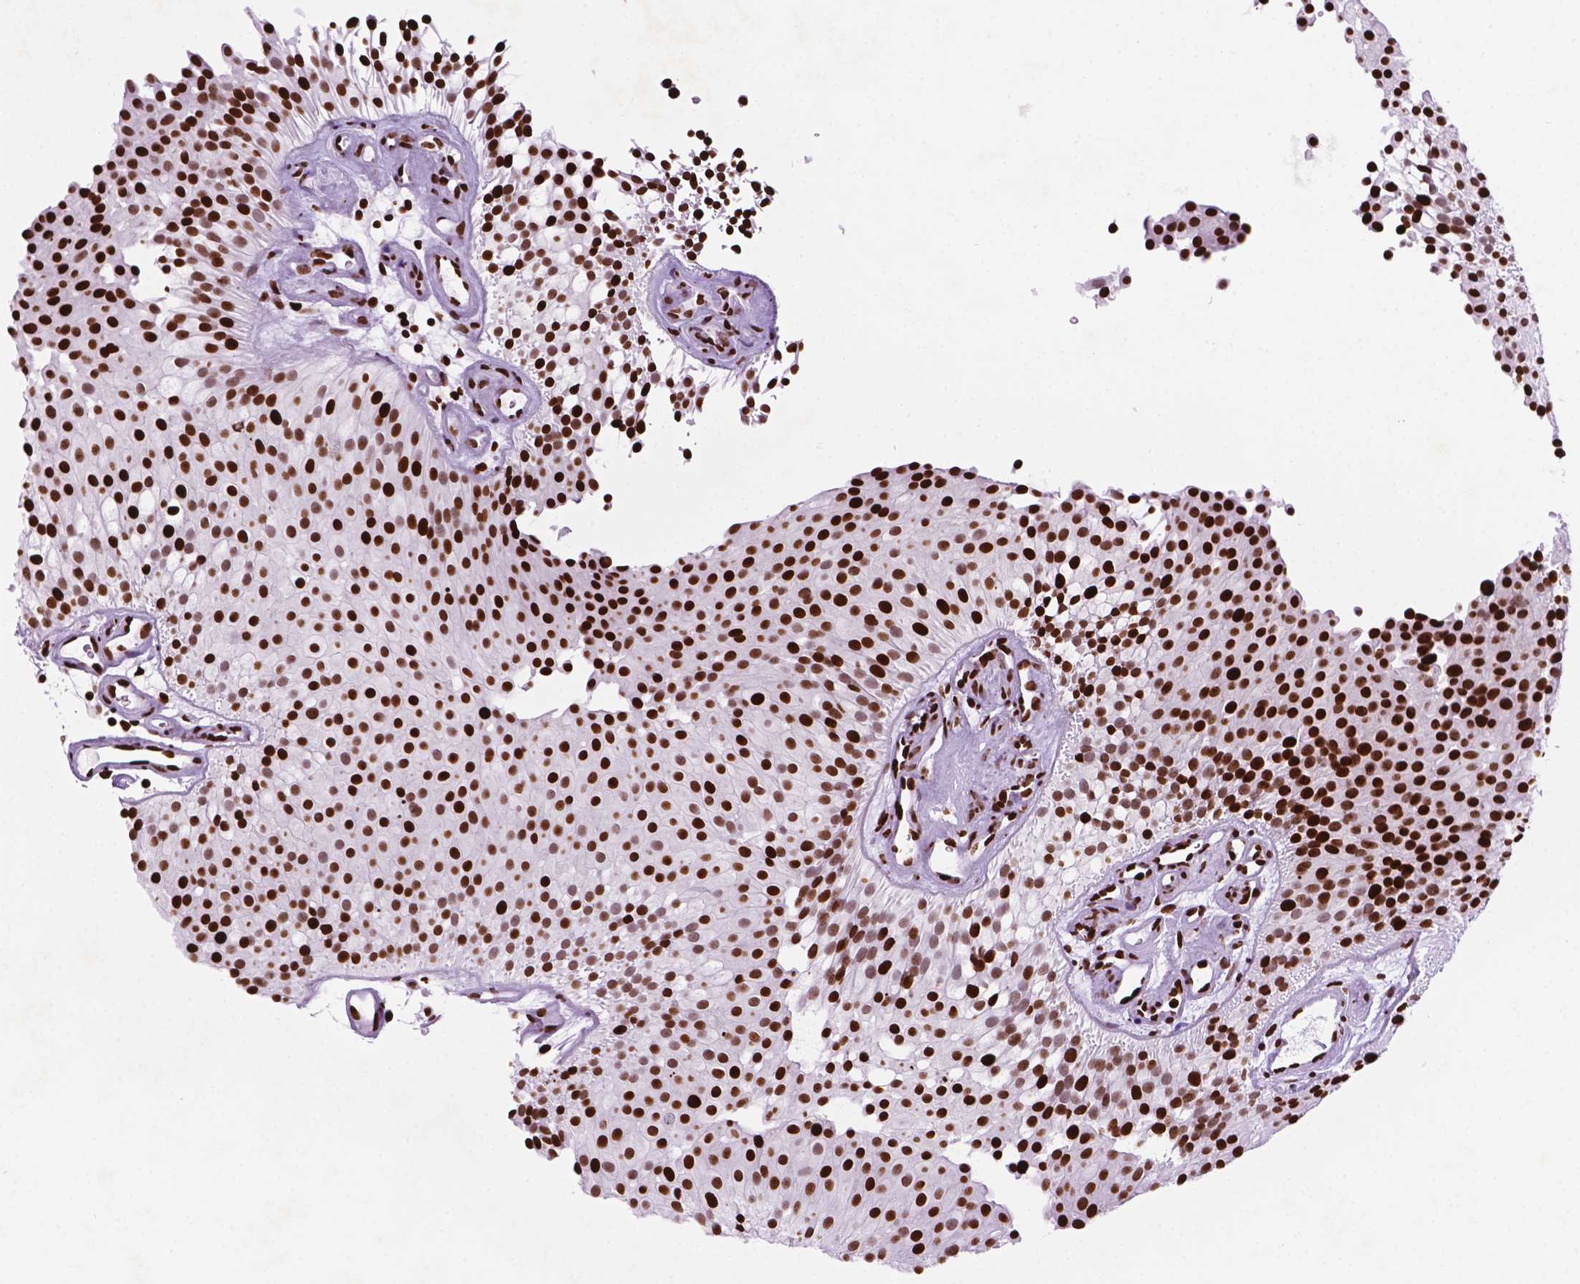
{"staining": {"intensity": "strong", "quantity": ">75%", "location": "nuclear"}, "tissue": "urothelial cancer", "cell_type": "Tumor cells", "image_type": "cancer", "snomed": [{"axis": "morphology", "description": "Urothelial carcinoma, Low grade"}, {"axis": "topography", "description": "Urinary bladder"}], "caption": "Tumor cells exhibit high levels of strong nuclear positivity in approximately >75% of cells in human urothelial carcinoma (low-grade). The staining was performed using DAB (3,3'-diaminobenzidine) to visualize the protein expression in brown, while the nuclei were stained in blue with hematoxylin (Magnification: 20x).", "gene": "TMEM250", "patient": {"sex": "female", "age": 87}}